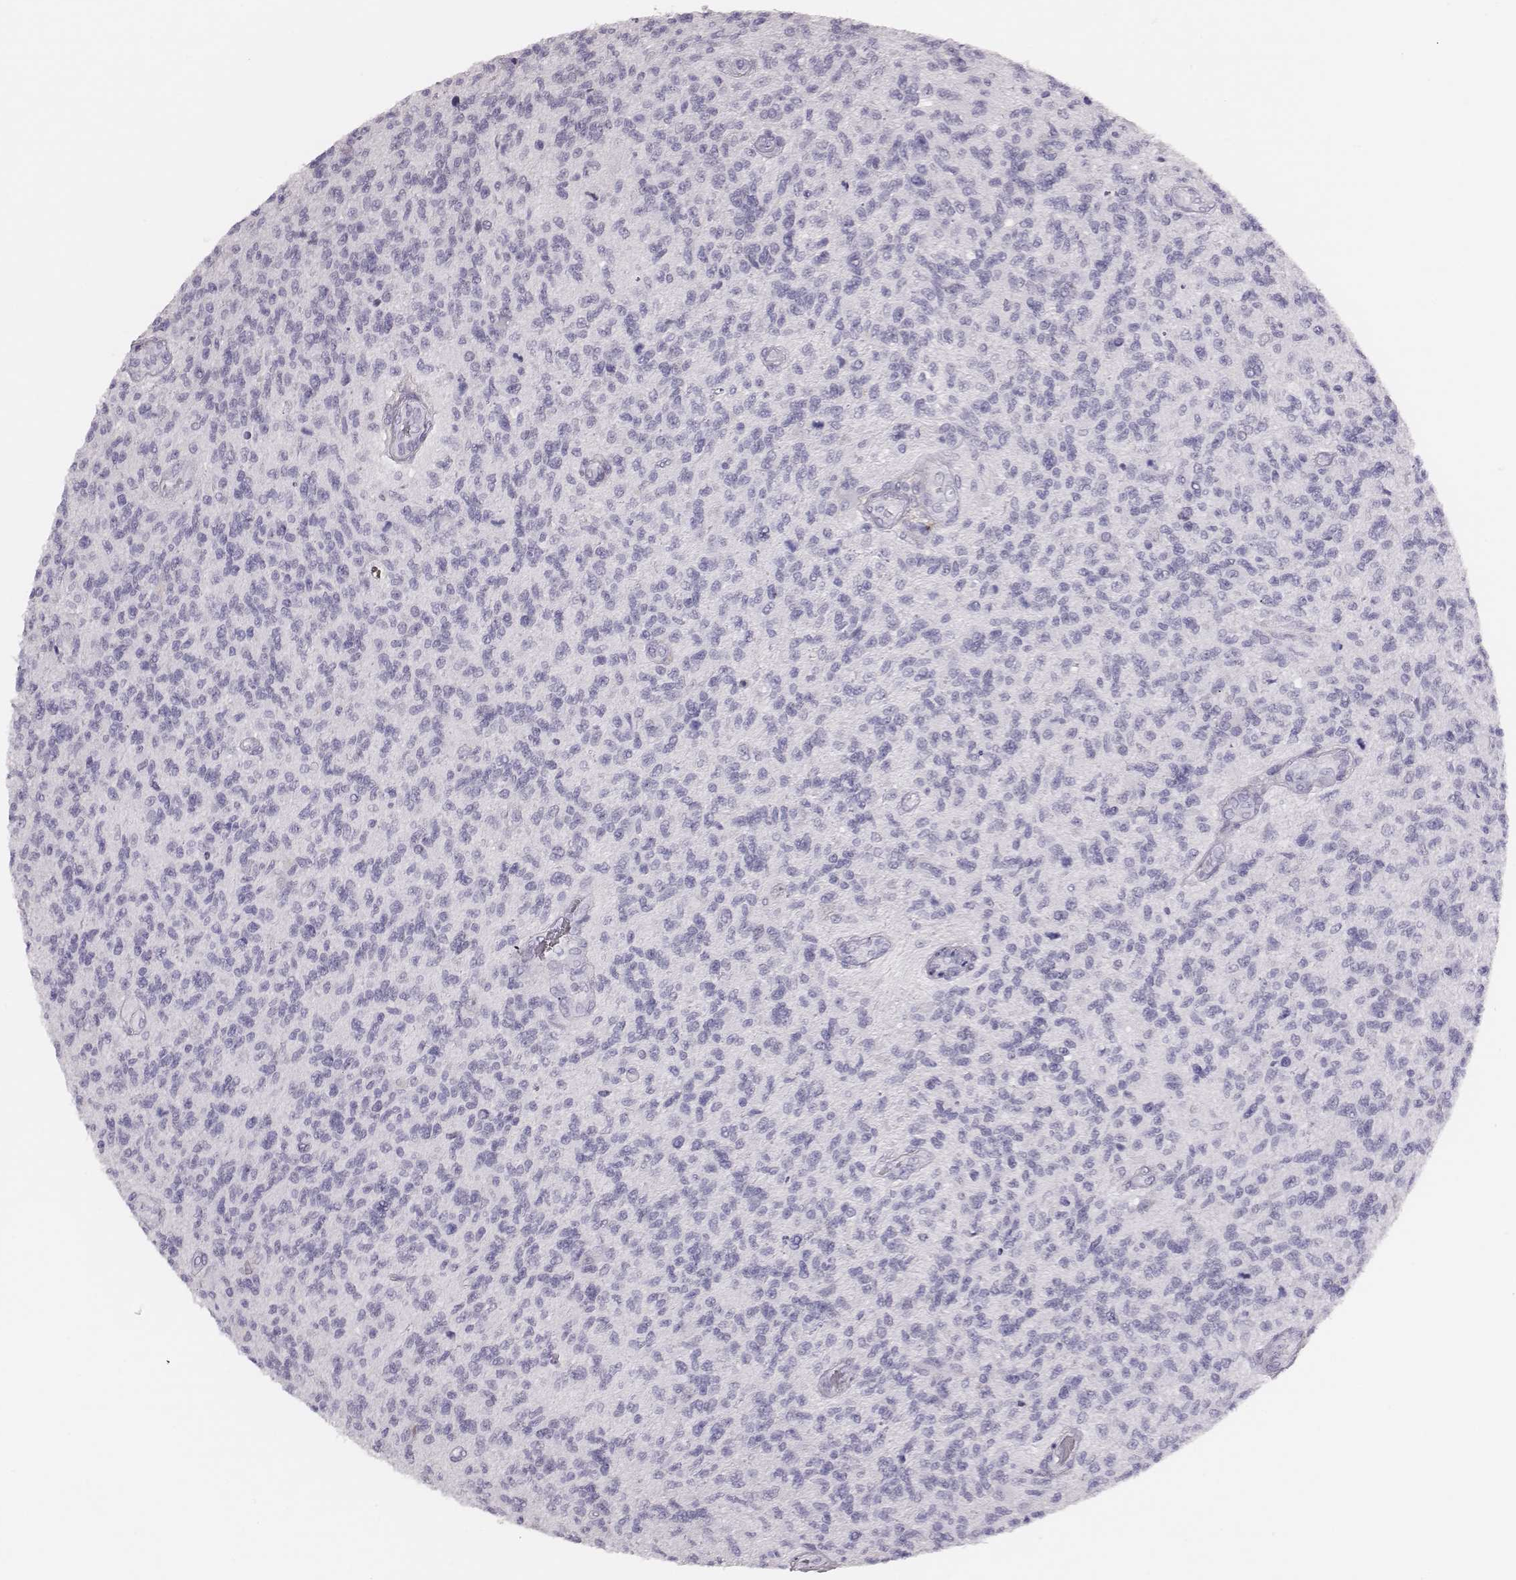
{"staining": {"intensity": "negative", "quantity": "none", "location": "none"}, "tissue": "glioma", "cell_type": "Tumor cells", "image_type": "cancer", "snomed": [{"axis": "morphology", "description": "Glioma, malignant, High grade"}, {"axis": "topography", "description": "Brain"}], "caption": "IHC micrograph of human high-grade glioma (malignant) stained for a protein (brown), which reveals no expression in tumor cells.", "gene": "H1-6", "patient": {"sex": "male", "age": 56}}